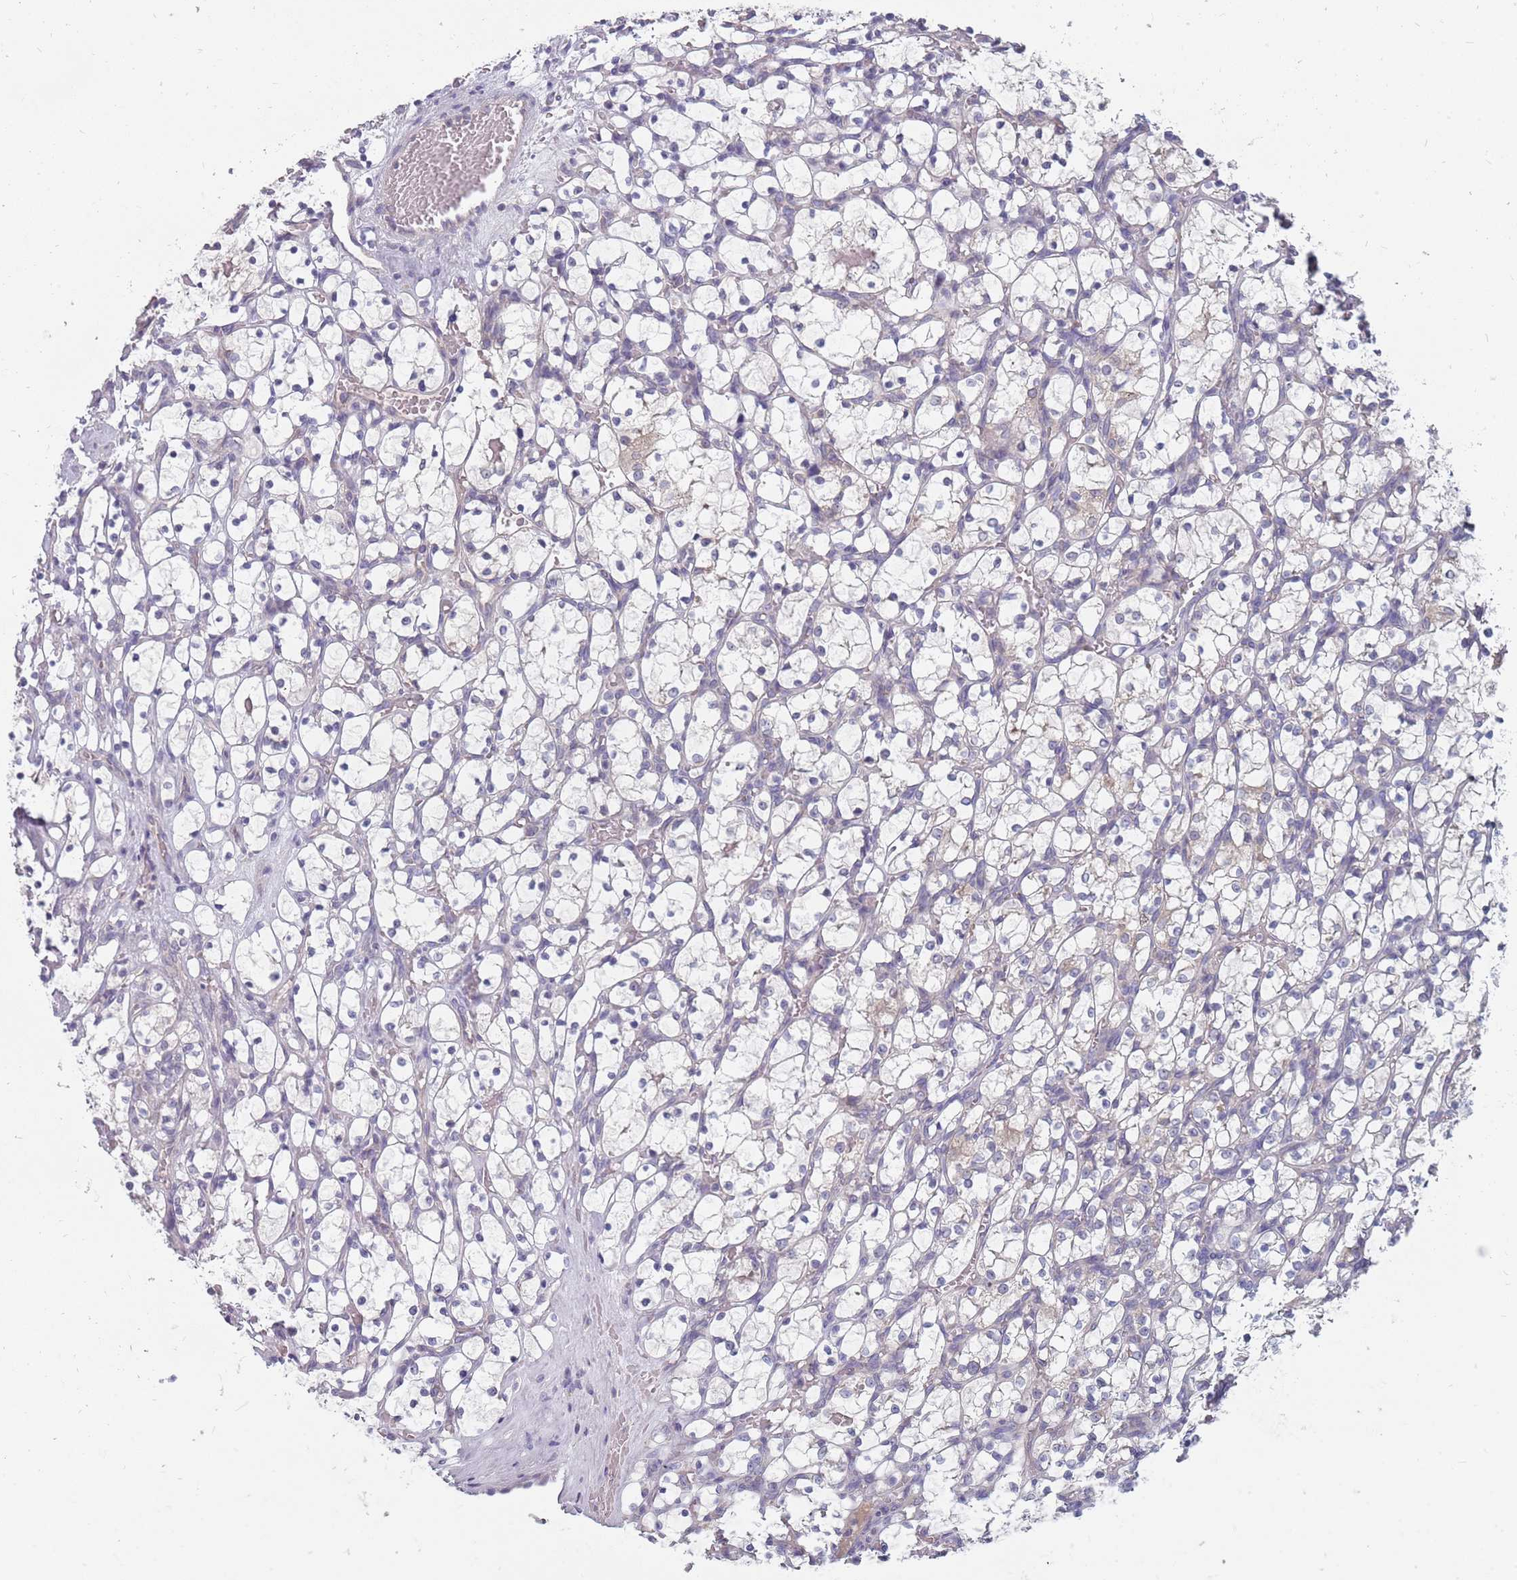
{"staining": {"intensity": "negative", "quantity": "none", "location": "none"}, "tissue": "renal cancer", "cell_type": "Tumor cells", "image_type": "cancer", "snomed": [{"axis": "morphology", "description": "Adenocarcinoma, NOS"}, {"axis": "topography", "description": "Kidney"}], "caption": "Immunohistochemical staining of human renal cancer shows no significant expression in tumor cells.", "gene": "CMTR2", "patient": {"sex": "female", "age": 69}}